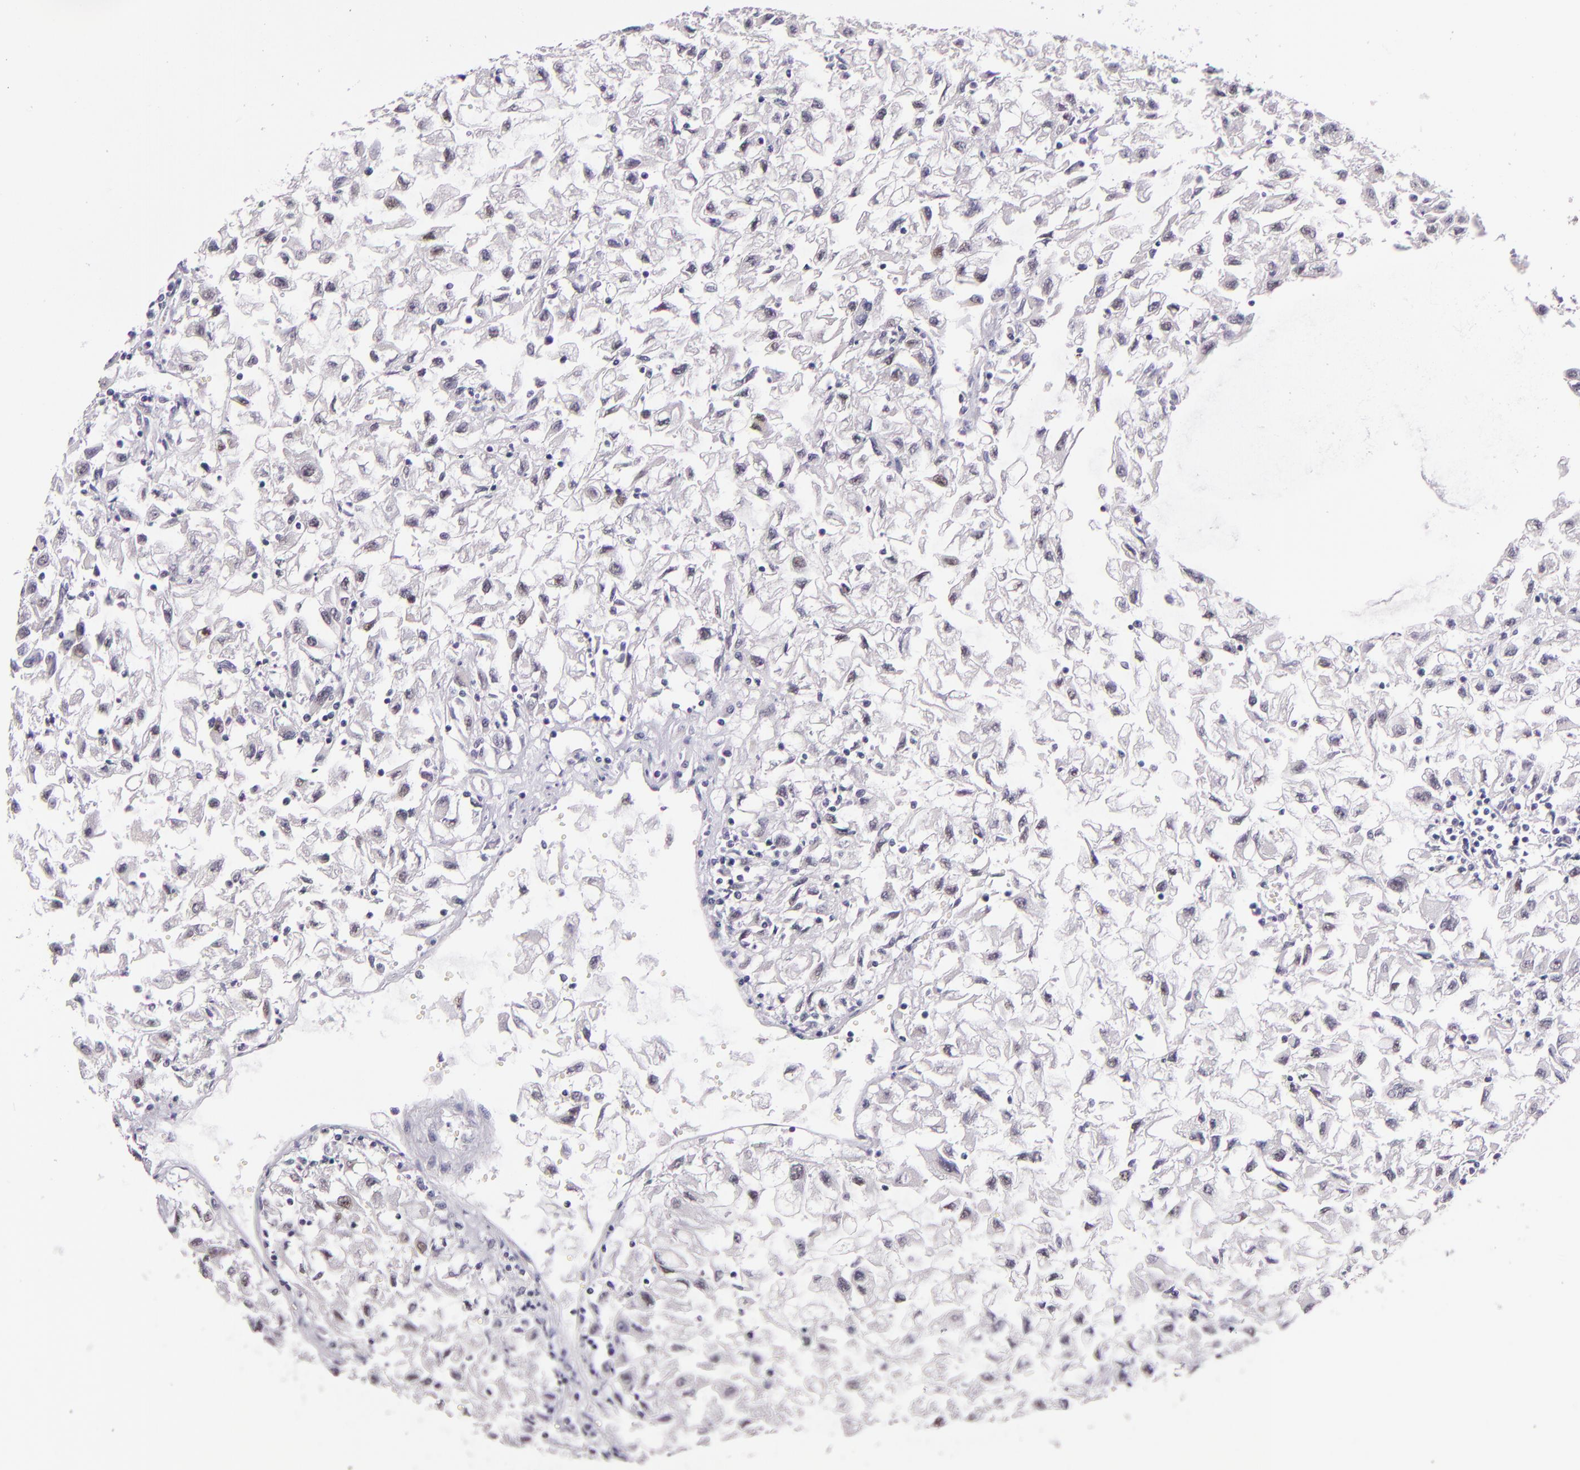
{"staining": {"intensity": "negative", "quantity": "none", "location": "none"}, "tissue": "renal cancer", "cell_type": "Tumor cells", "image_type": "cancer", "snomed": [{"axis": "morphology", "description": "Adenocarcinoma, NOS"}, {"axis": "topography", "description": "Kidney"}], "caption": "This is an IHC micrograph of renal cancer. There is no positivity in tumor cells.", "gene": "CSE1L", "patient": {"sex": "male", "age": 59}}